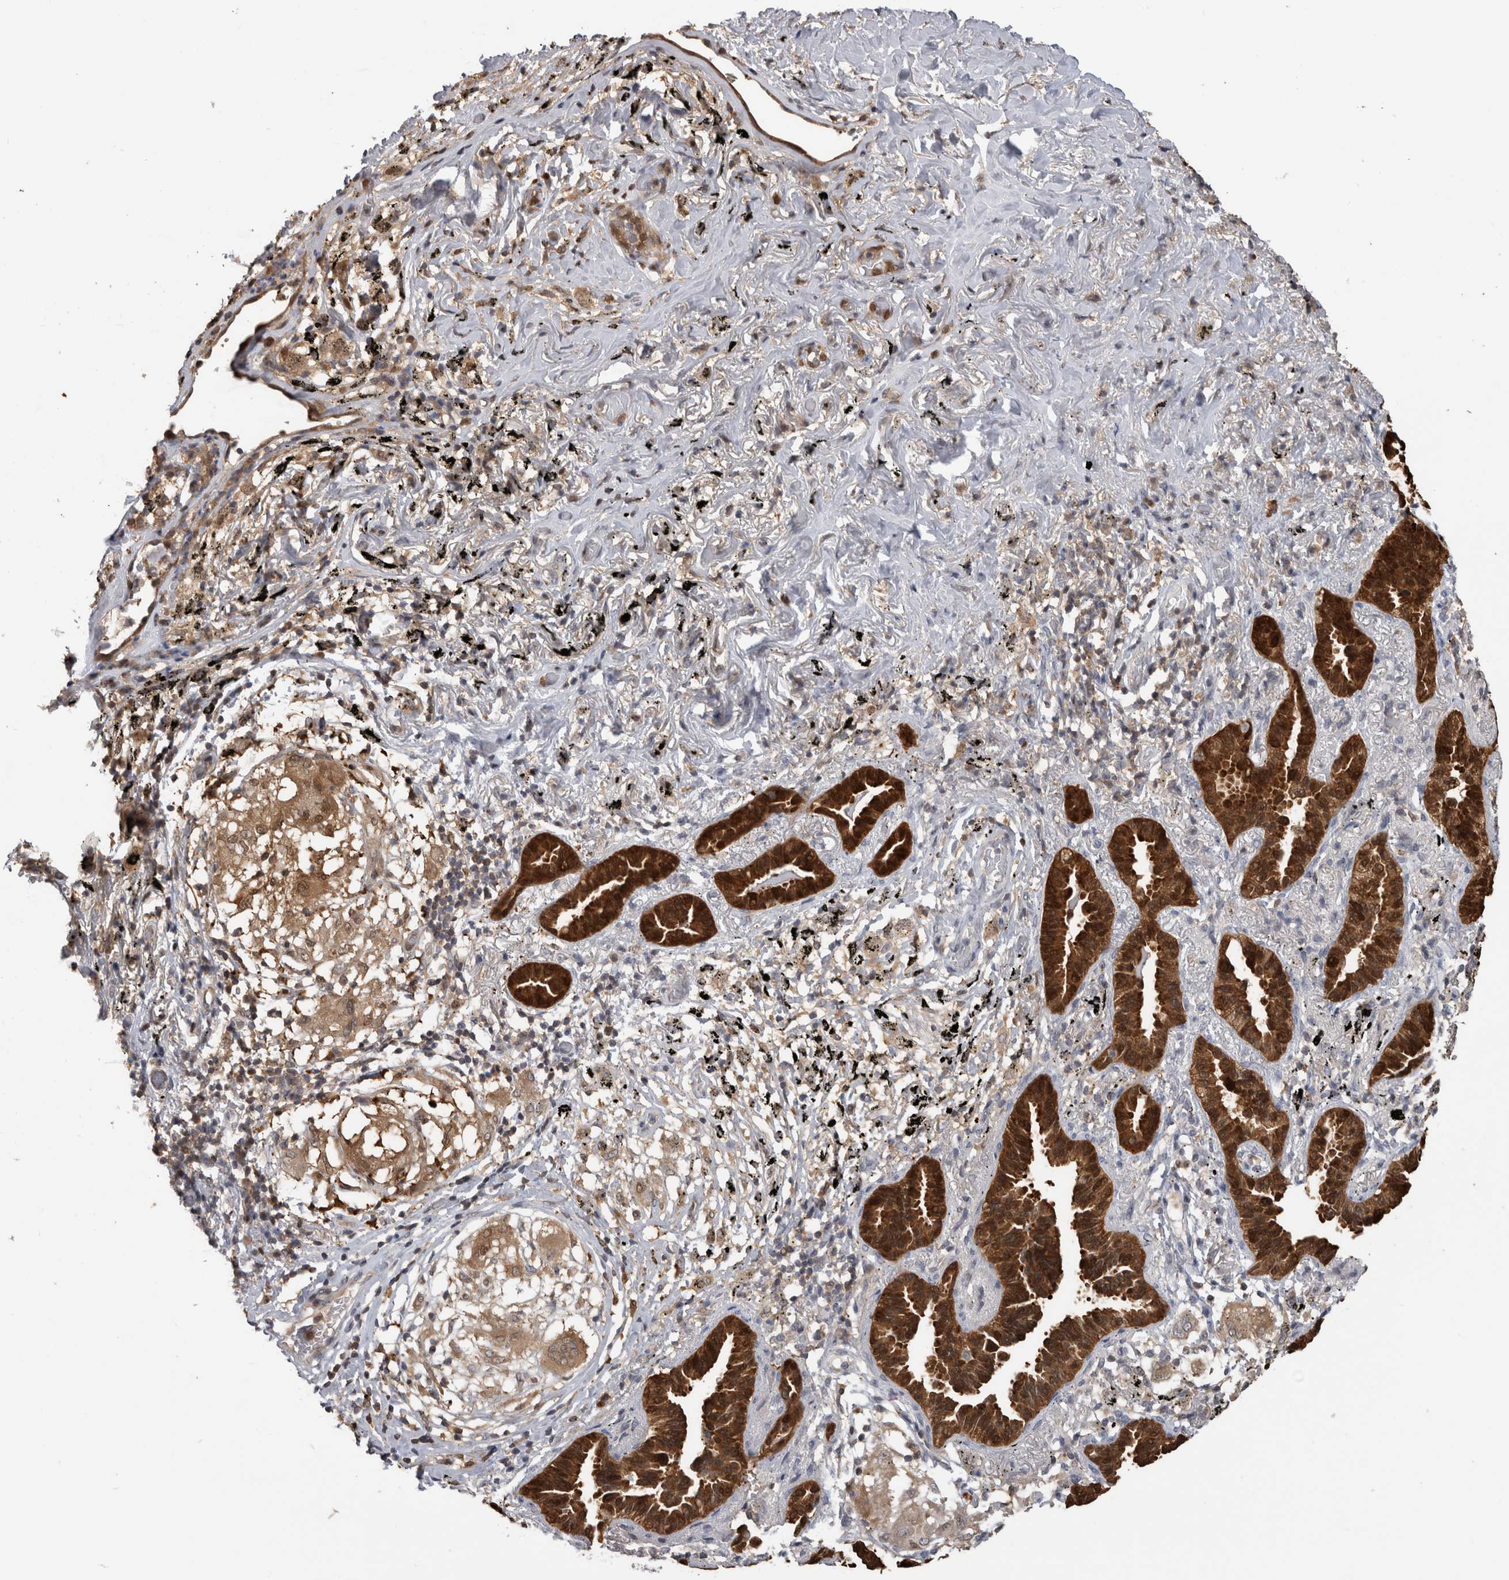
{"staining": {"intensity": "strong", "quantity": ">75%", "location": "cytoplasmic/membranous,nuclear"}, "tissue": "lung cancer", "cell_type": "Tumor cells", "image_type": "cancer", "snomed": [{"axis": "morphology", "description": "Adenocarcinoma, NOS"}, {"axis": "topography", "description": "Lung"}], "caption": "Protein expression analysis of human lung cancer (adenocarcinoma) reveals strong cytoplasmic/membranous and nuclear expression in about >75% of tumor cells.", "gene": "USH1G", "patient": {"sex": "male", "age": 59}}